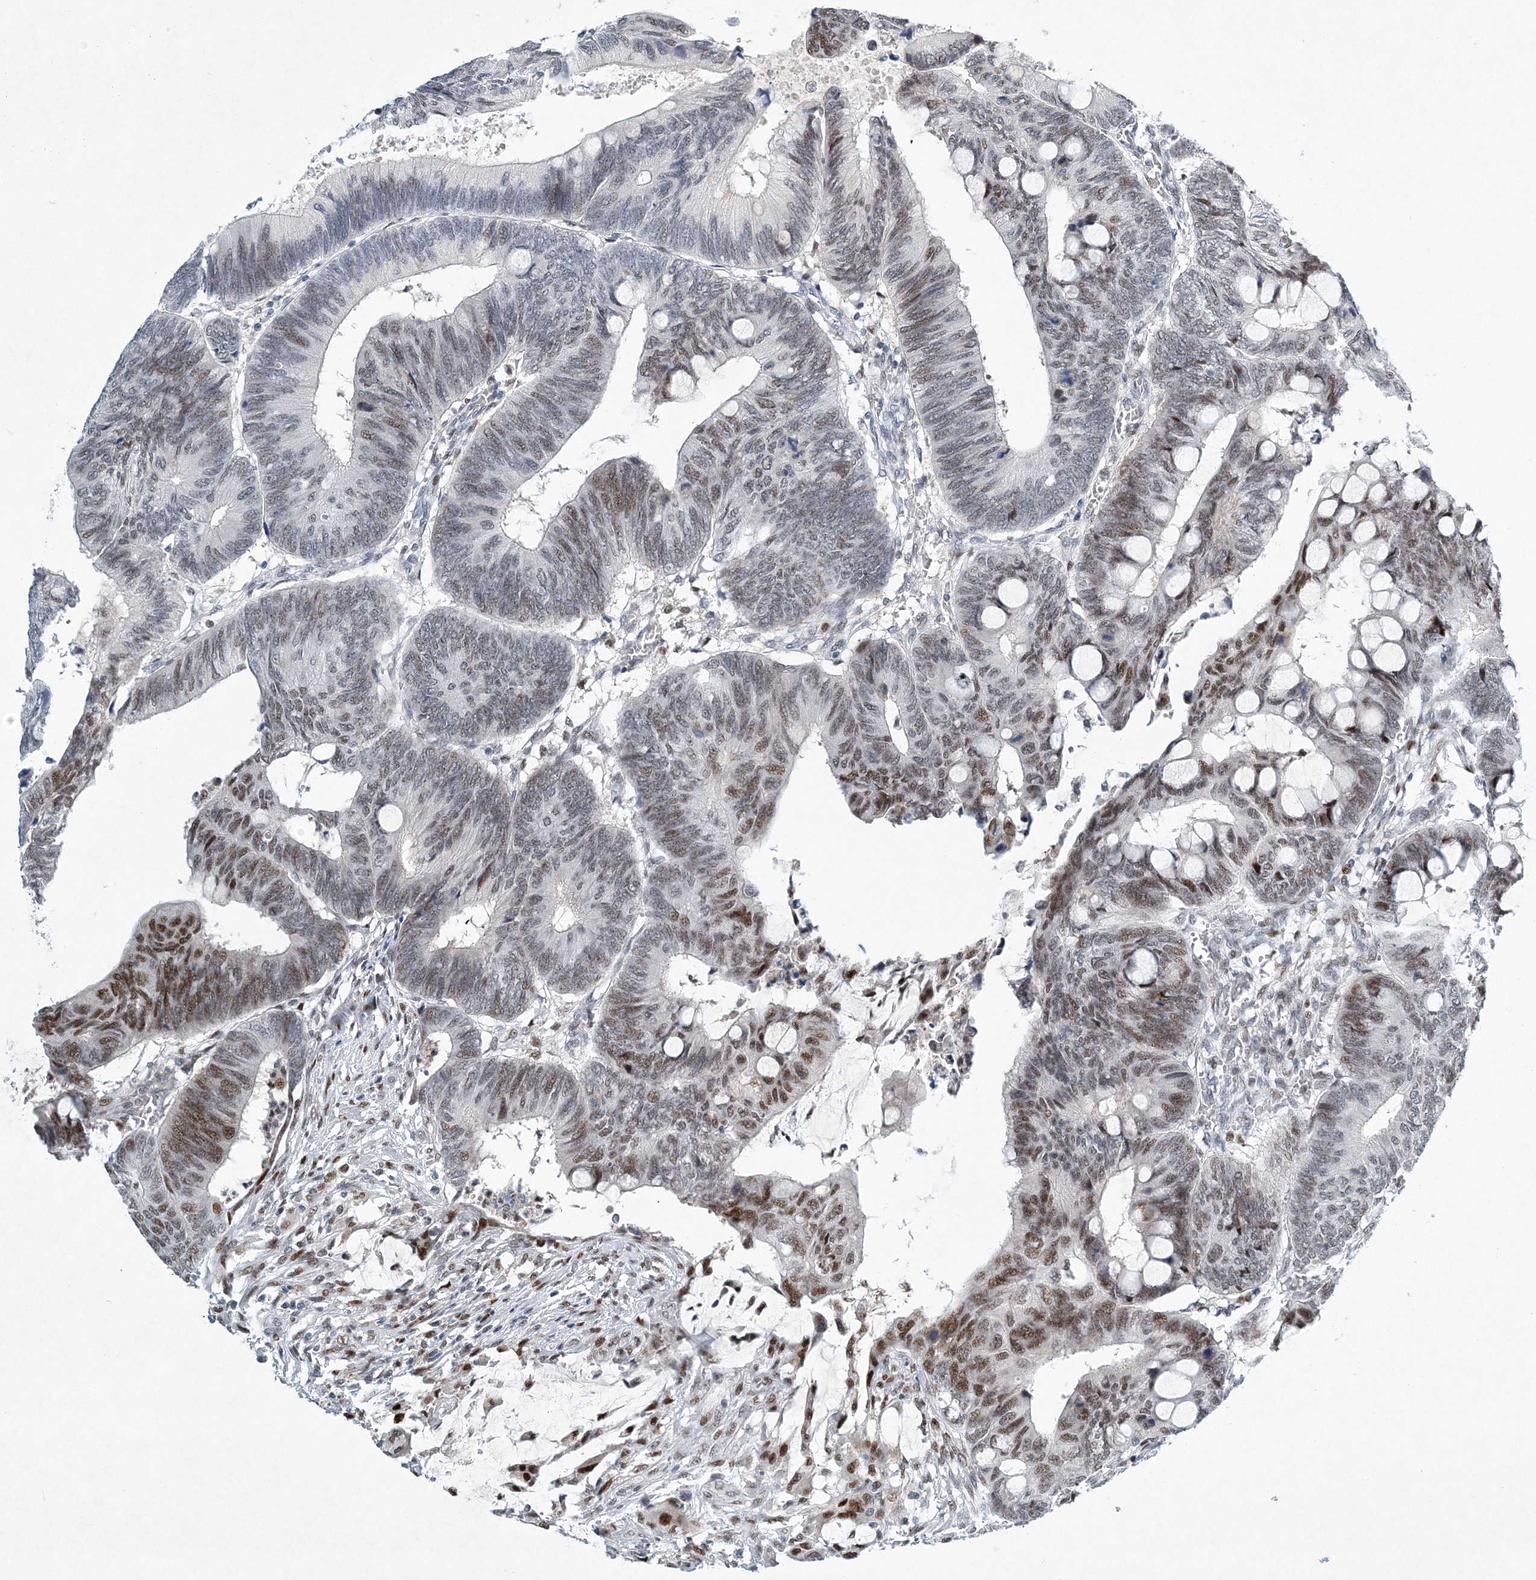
{"staining": {"intensity": "moderate", "quantity": "<25%", "location": "nuclear"}, "tissue": "colorectal cancer", "cell_type": "Tumor cells", "image_type": "cancer", "snomed": [{"axis": "morphology", "description": "Normal tissue, NOS"}, {"axis": "morphology", "description": "Adenocarcinoma, NOS"}, {"axis": "topography", "description": "Rectum"}, {"axis": "topography", "description": "Peripheral nerve tissue"}], "caption": "The micrograph exhibits immunohistochemical staining of colorectal cancer. There is moderate nuclear positivity is seen in about <25% of tumor cells.", "gene": "KPNA4", "patient": {"sex": "male", "age": 92}}